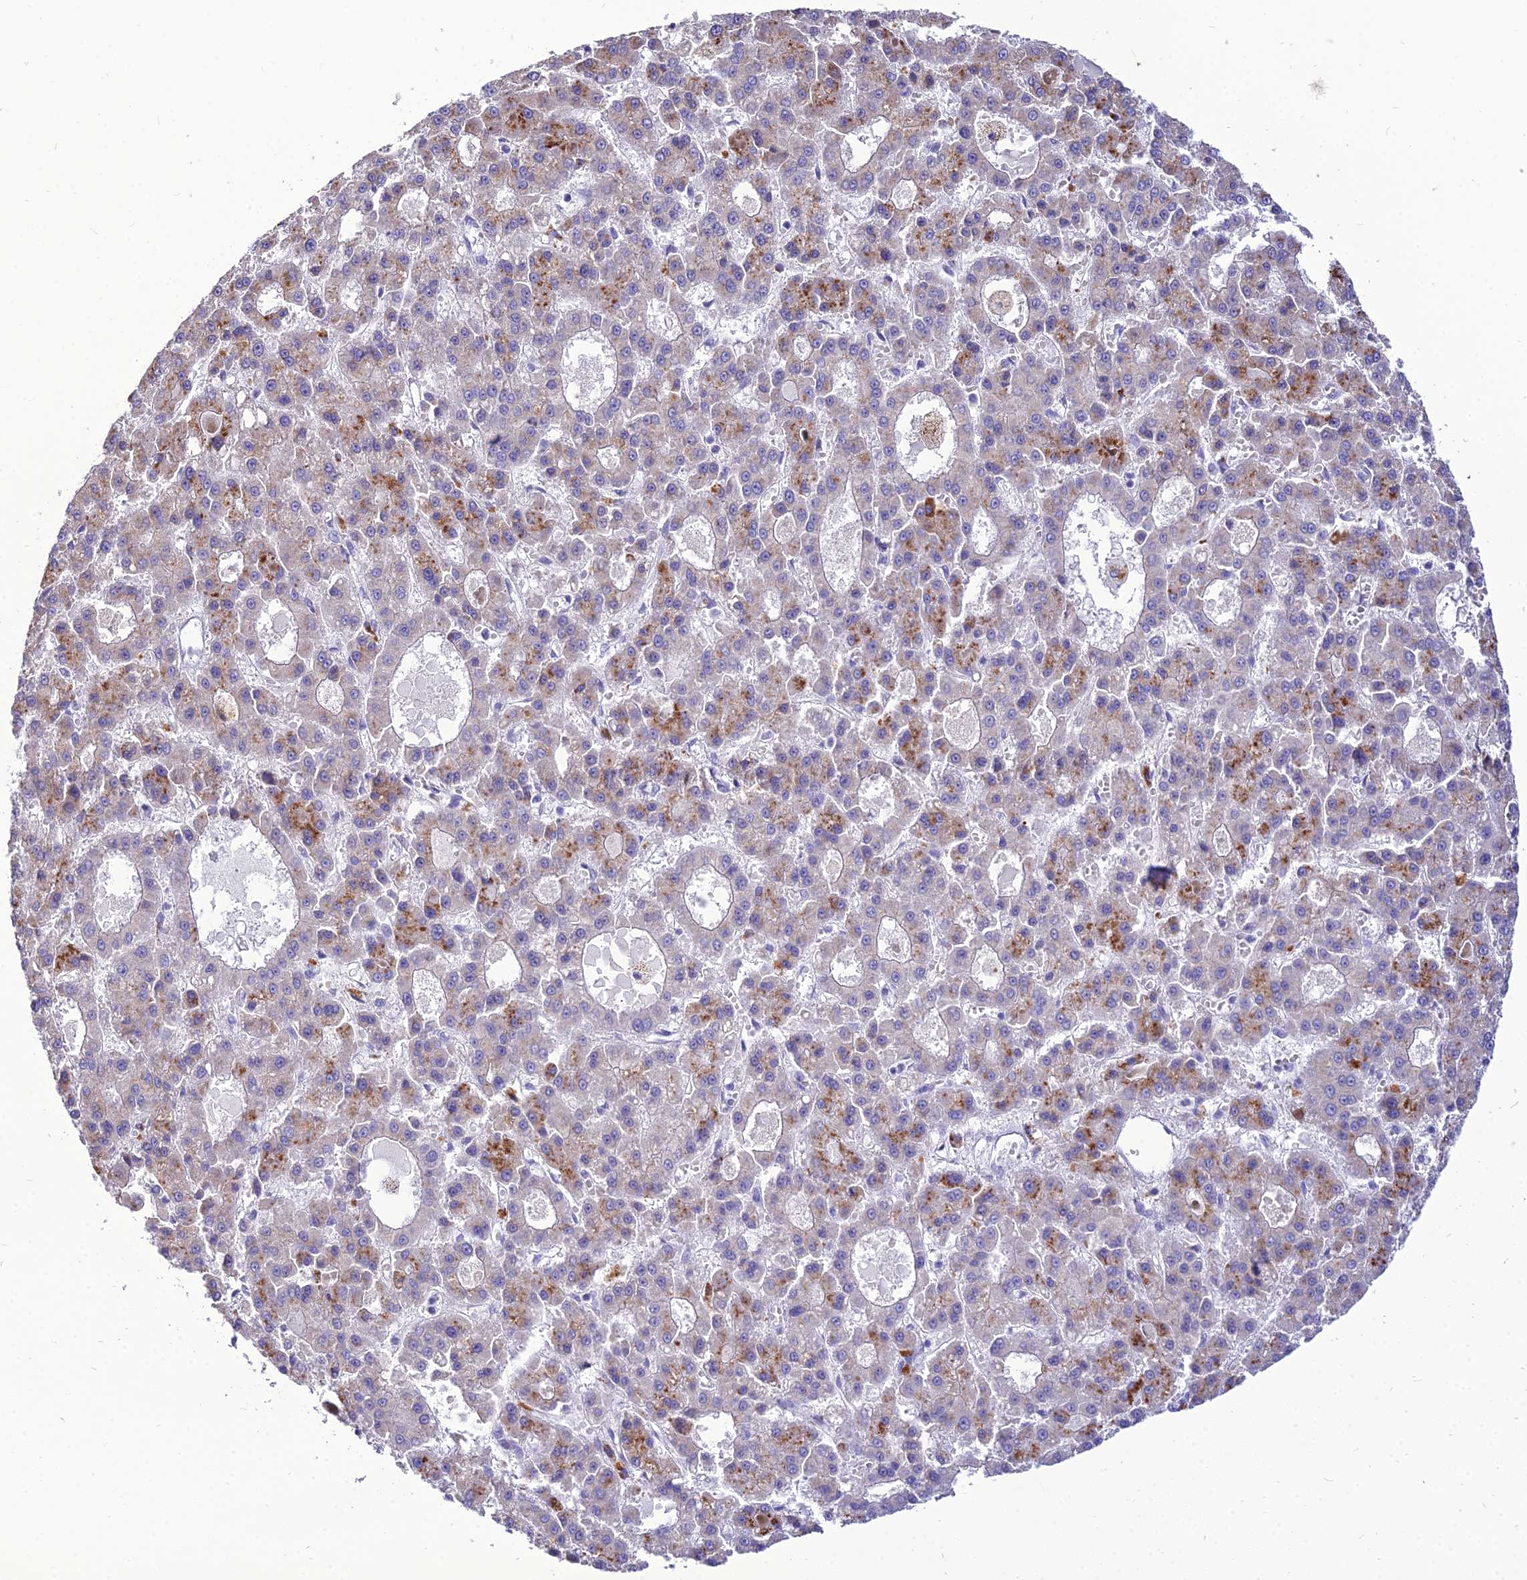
{"staining": {"intensity": "strong", "quantity": "<25%", "location": "cytoplasmic/membranous"}, "tissue": "liver cancer", "cell_type": "Tumor cells", "image_type": "cancer", "snomed": [{"axis": "morphology", "description": "Carcinoma, Hepatocellular, NOS"}, {"axis": "topography", "description": "Liver"}], "caption": "DAB immunohistochemical staining of hepatocellular carcinoma (liver) displays strong cytoplasmic/membranous protein positivity in approximately <25% of tumor cells. (DAB (3,3'-diaminobenzidine) IHC with brightfield microscopy, high magnification).", "gene": "C6orf163", "patient": {"sex": "male", "age": 70}}